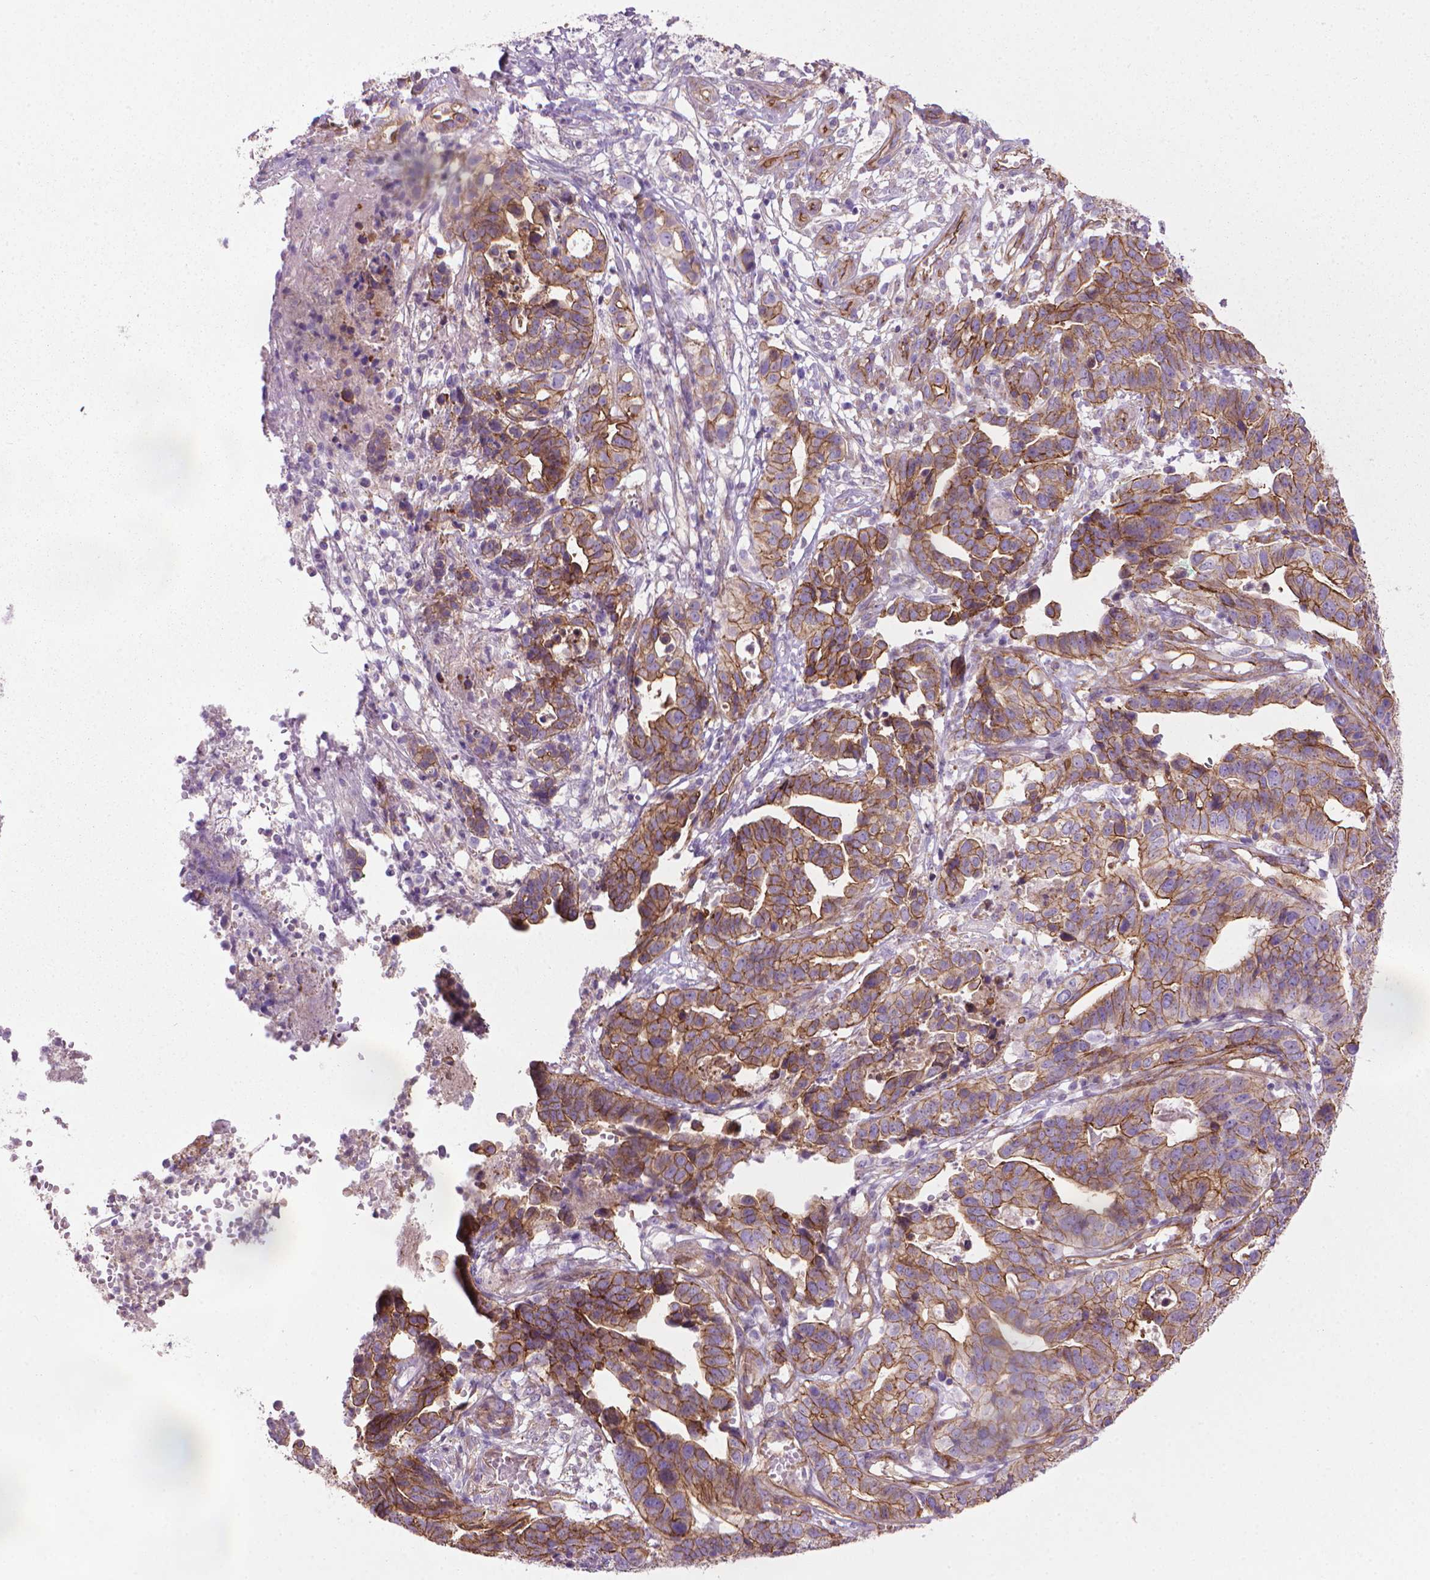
{"staining": {"intensity": "moderate", "quantity": ">75%", "location": "cytoplasmic/membranous"}, "tissue": "stomach cancer", "cell_type": "Tumor cells", "image_type": "cancer", "snomed": [{"axis": "morphology", "description": "Adenocarcinoma, NOS"}, {"axis": "topography", "description": "Stomach, upper"}], "caption": "Protein expression analysis of human adenocarcinoma (stomach) reveals moderate cytoplasmic/membranous staining in about >75% of tumor cells.", "gene": "TENT5A", "patient": {"sex": "female", "age": 67}}